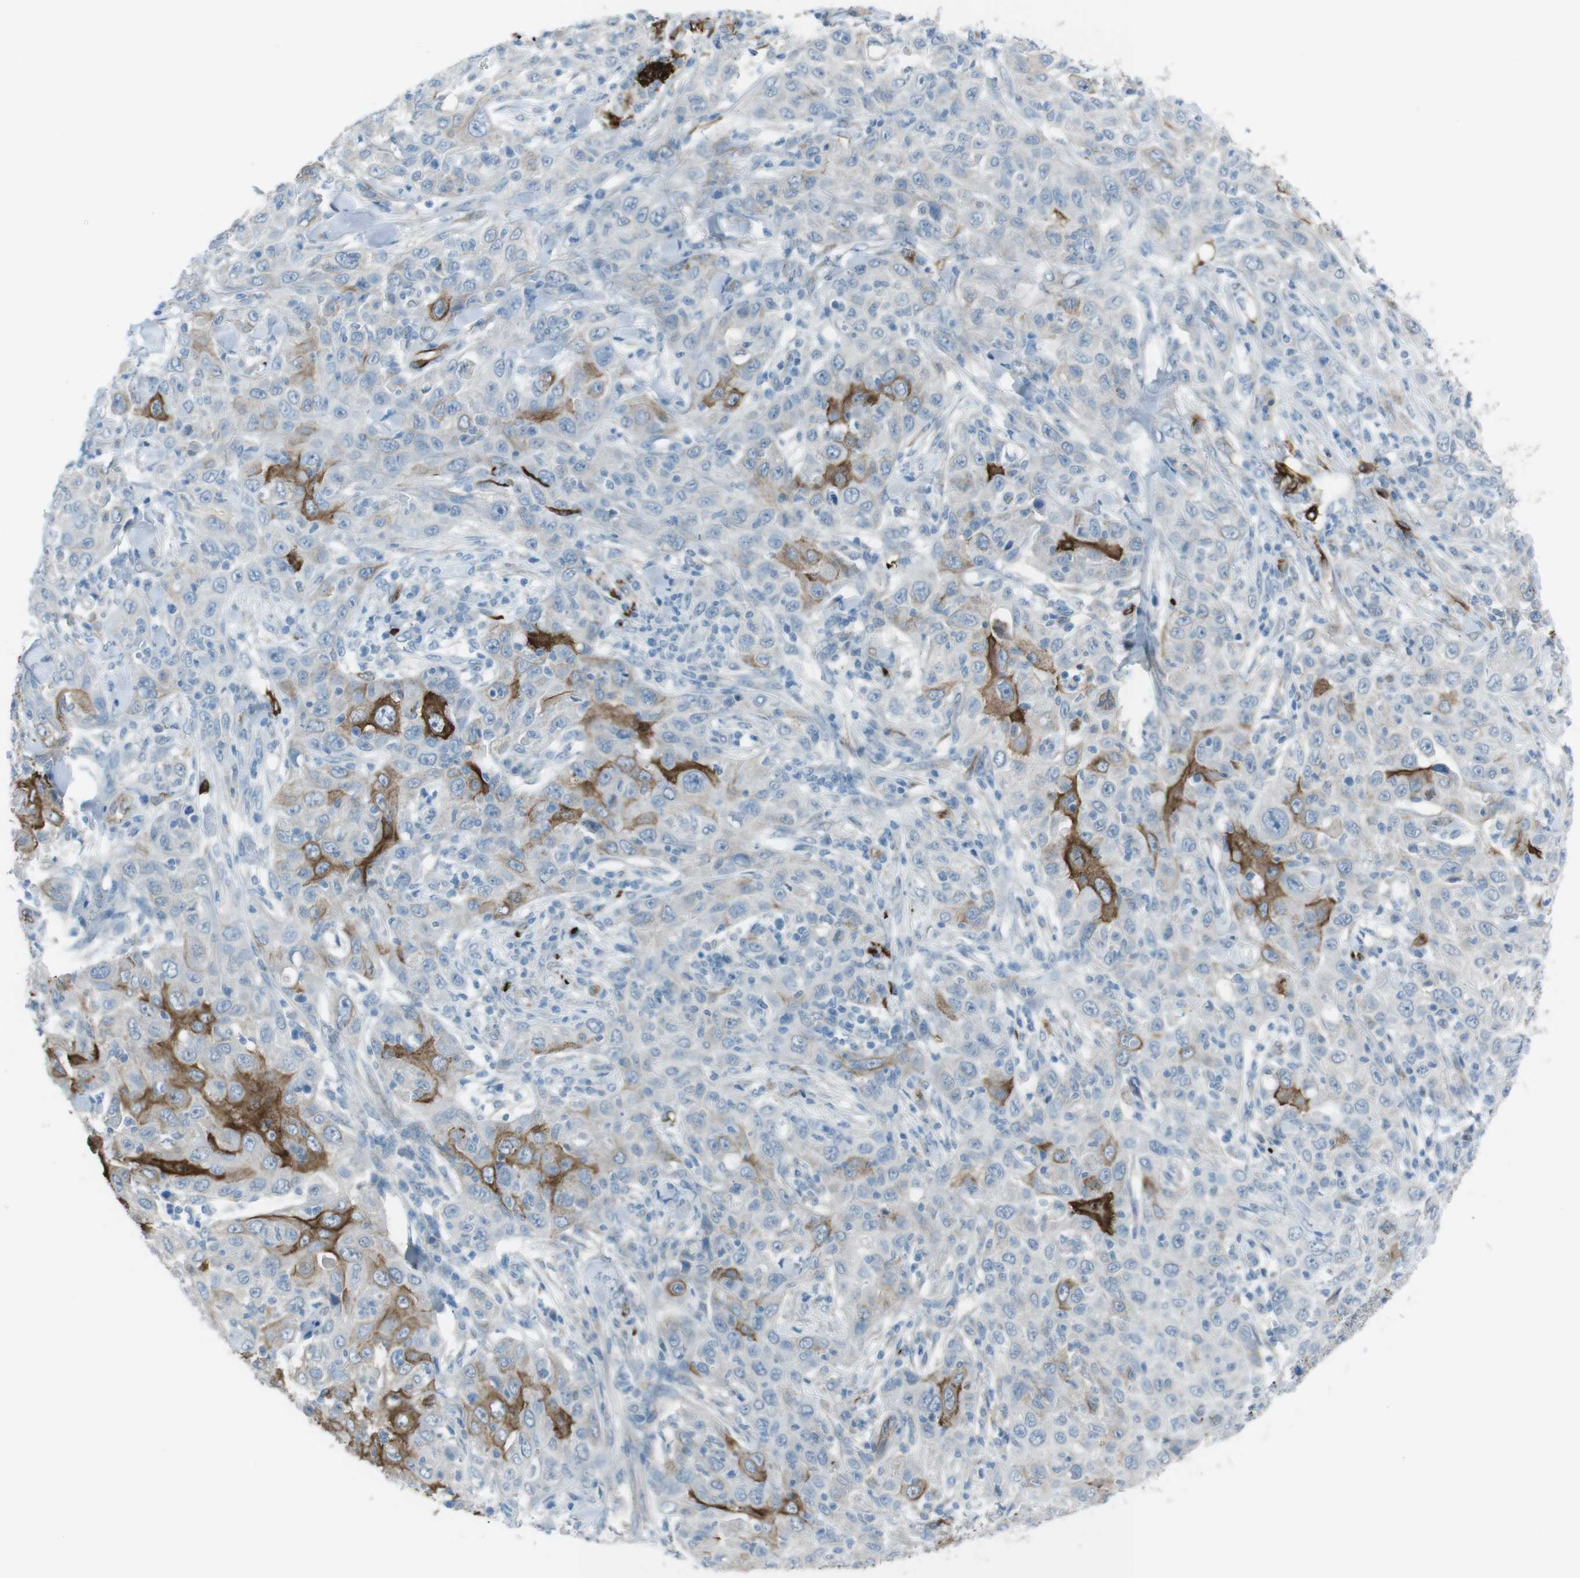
{"staining": {"intensity": "moderate", "quantity": "<25%", "location": "cytoplasmic/membranous"}, "tissue": "skin cancer", "cell_type": "Tumor cells", "image_type": "cancer", "snomed": [{"axis": "morphology", "description": "Squamous cell carcinoma, NOS"}, {"axis": "topography", "description": "Skin"}], "caption": "The micrograph shows immunohistochemical staining of skin squamous cell carcinoma. There is moderate cytoplasmic/membranous expression is appreciated in about <25% of tumor cells.", "gene": "TUBB2A", "patient": {"sex": "female", "age": 88}}